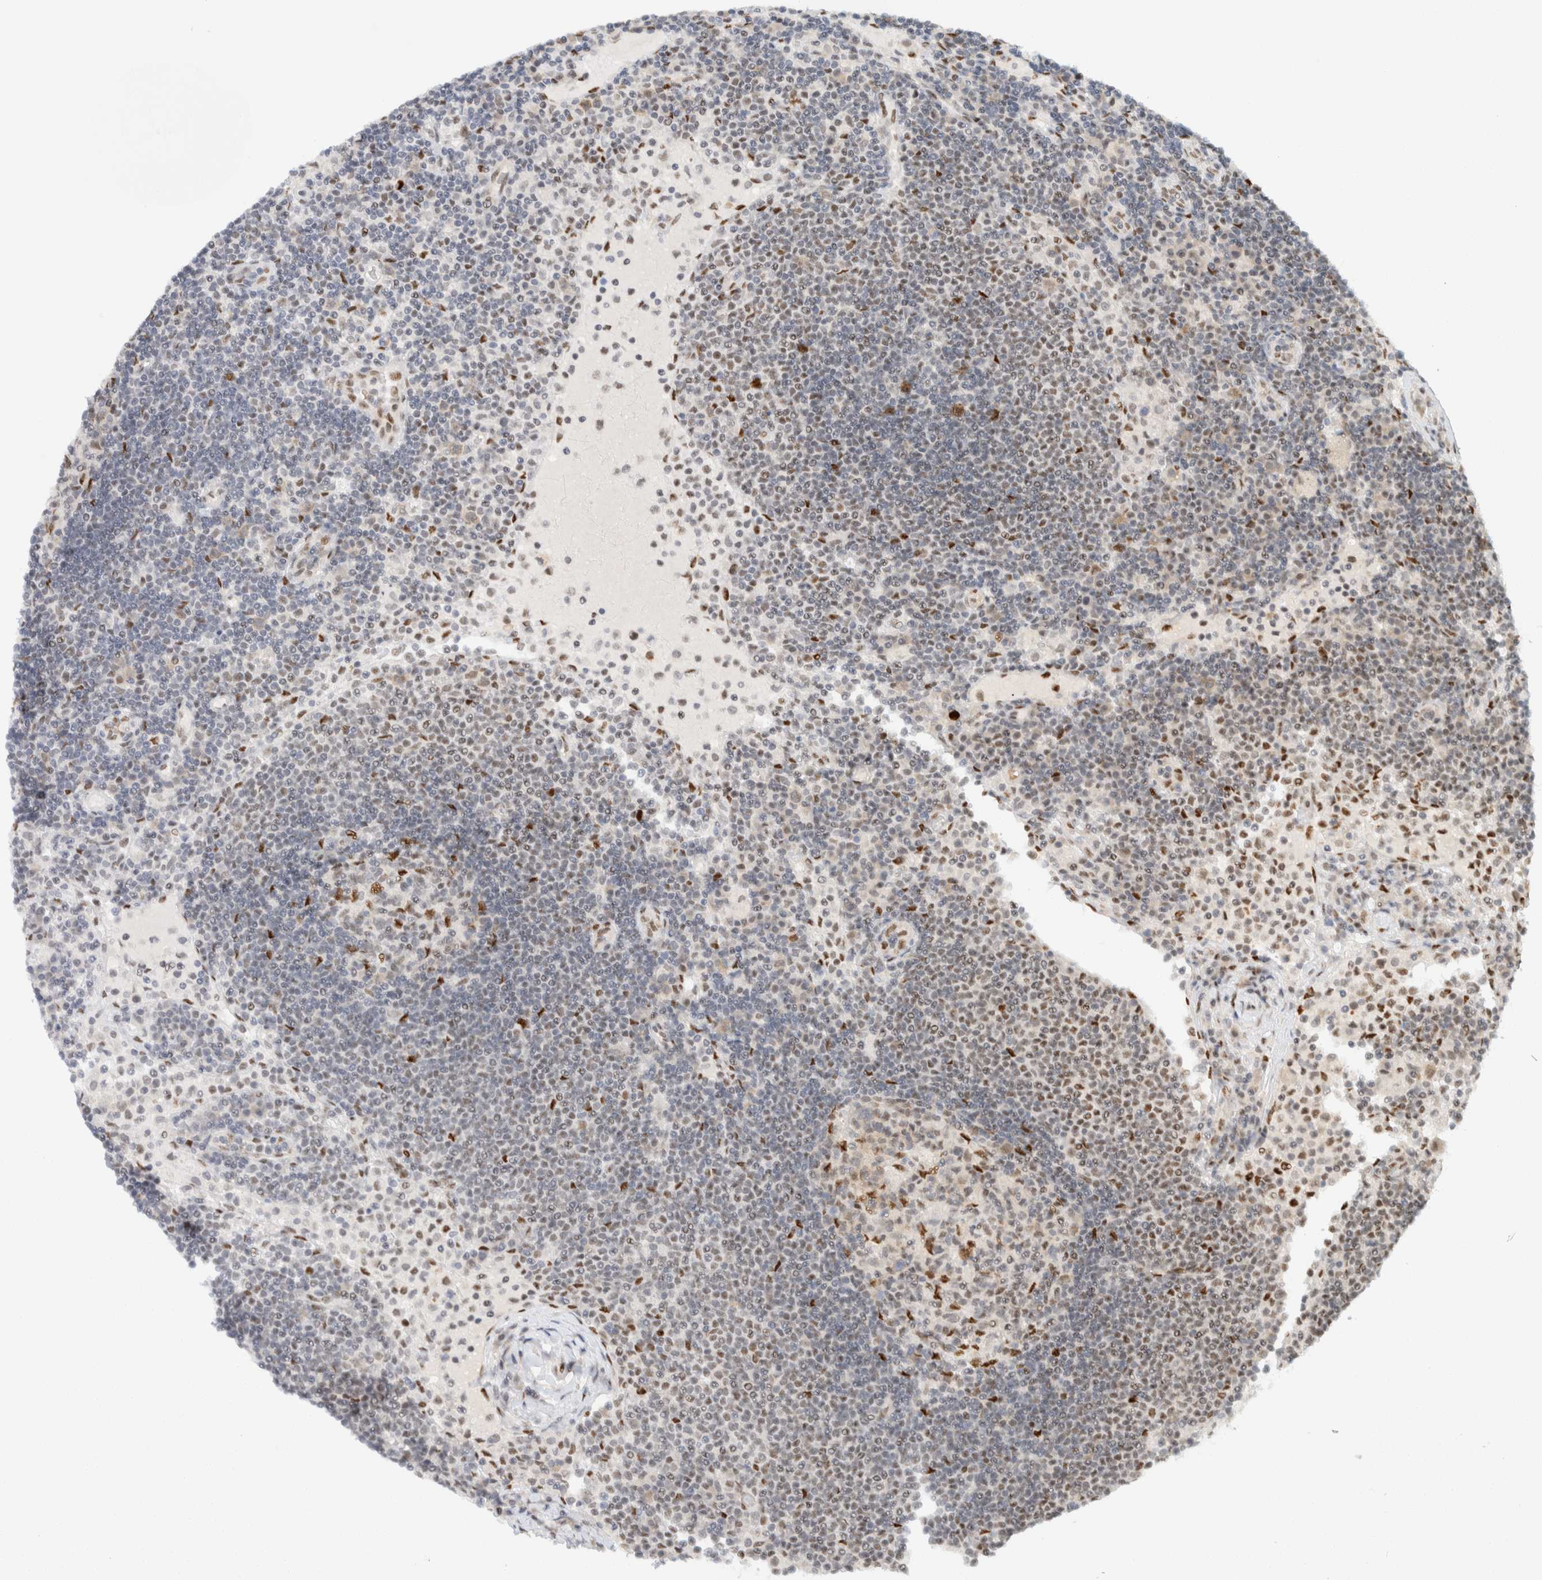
{"staining": {"intensity": "moderate", "quantity": "<25%", "location": "nuclear"}, "tissue": "lymph node", "cell_type": "Germinal center cells", "image_type": "normal", "snomed": [{"axis": "morphology", "description": "Normal tissue, NOS"}, {"axis": "topography", "description": "Lymph node"}], "caption": "Lymph node stained for a protein displays moderate nuclear positivity in germinal center cells.", "gene": "ZNF683", "patient": {"sex": "female", "age": 53}}